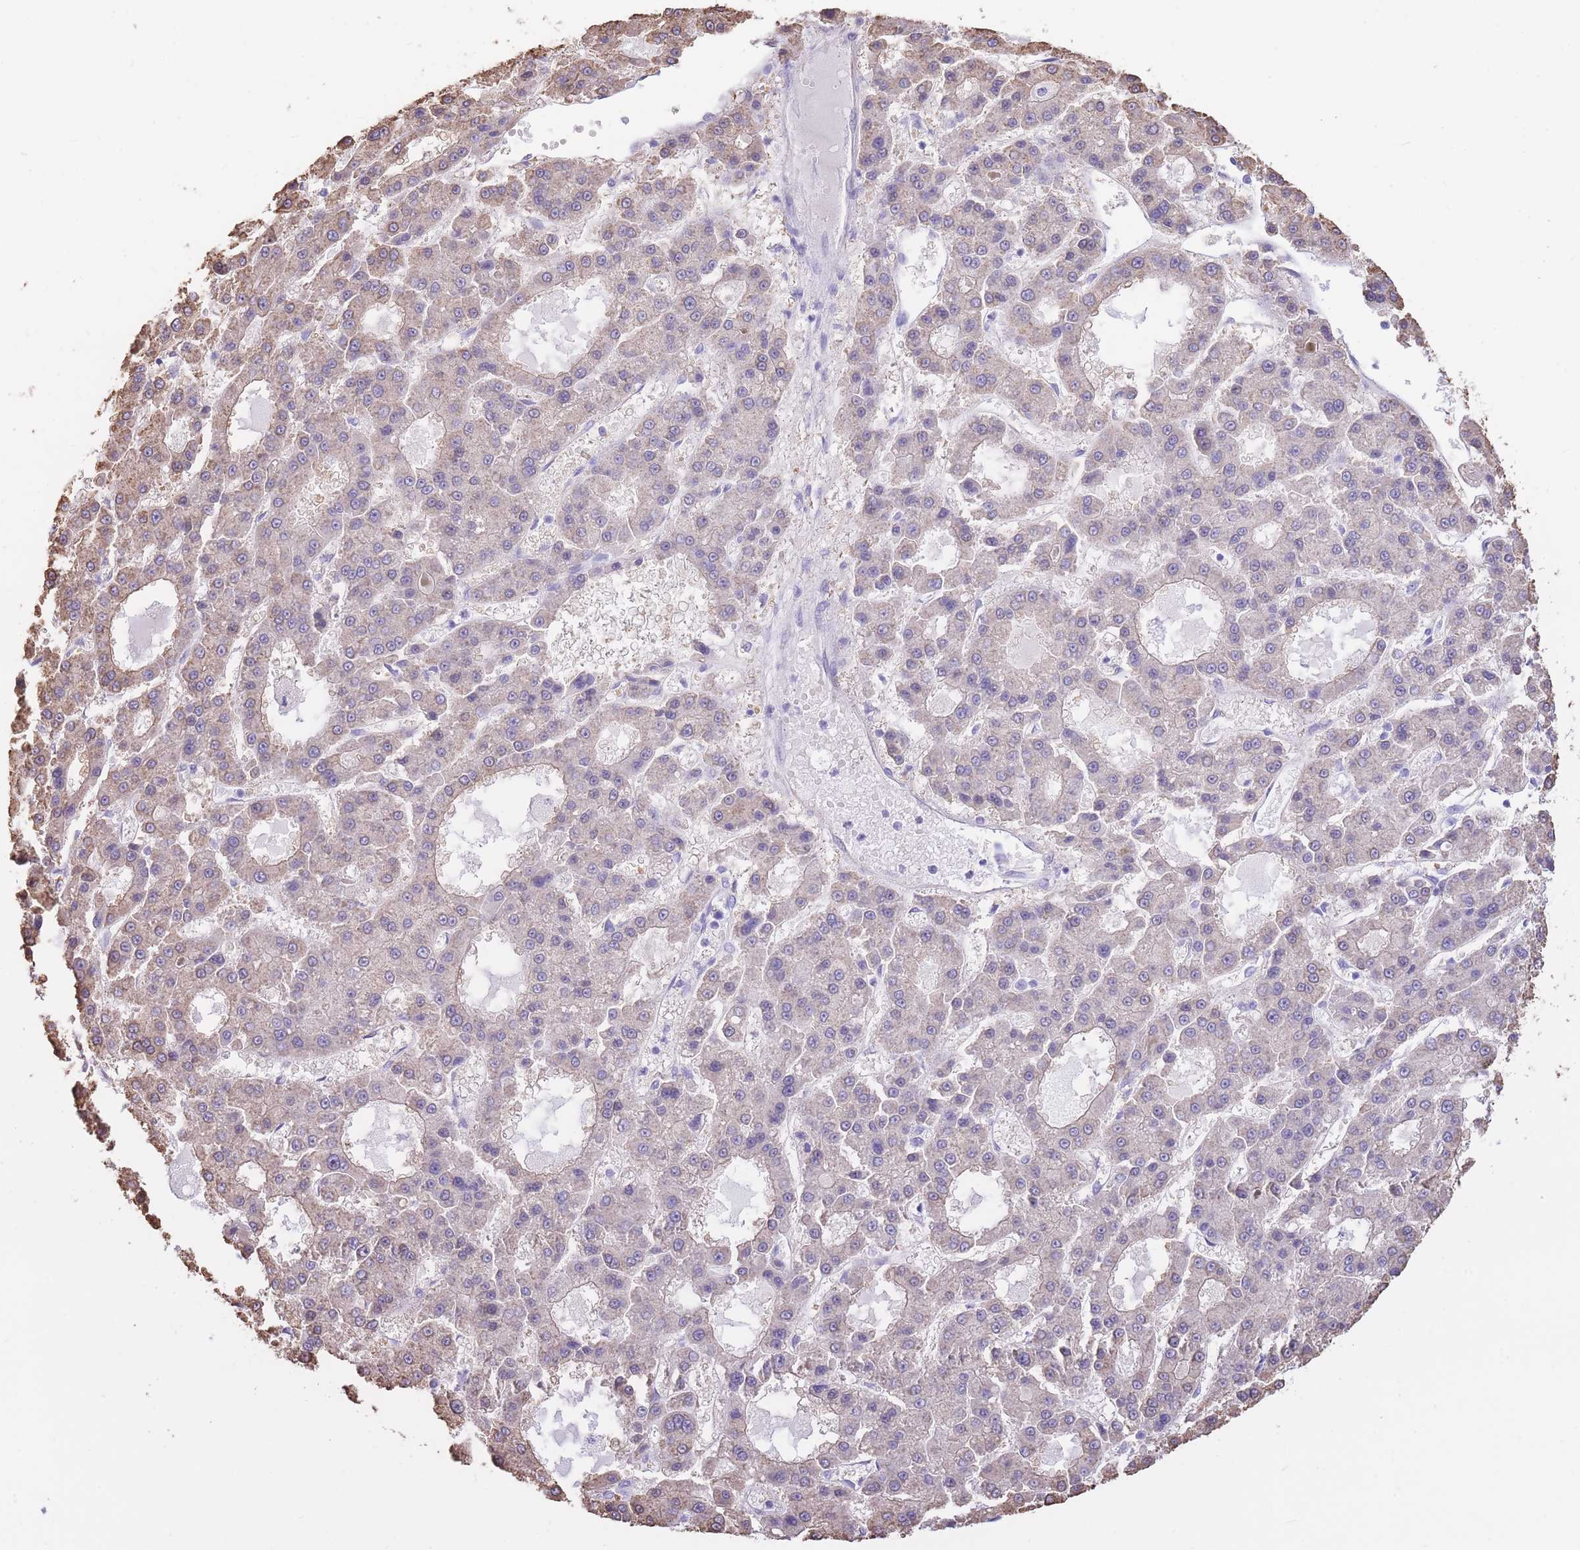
{"staining": {"intensity": "weak", "quantity": "<25%", "location": "cytoplasmic/membranous"}, "tissue": "liver cancer", "cell_type": "Tumor cells", "image_type": "cancer", "snomed": [{"axis": "morphology", "description": "Carcinoma, Hepatocellular, NOS"}, {"axis": "topography", "description": "Liver"}], "caption": "Immunohistochemistry (IHC) micrograph of neoplastic tissue: human liver cancer stained with DAB reveals no significant protein positivity in tumor cells.", "gene": "PSG8", "patient": {"sex": "male", "age": 70}}